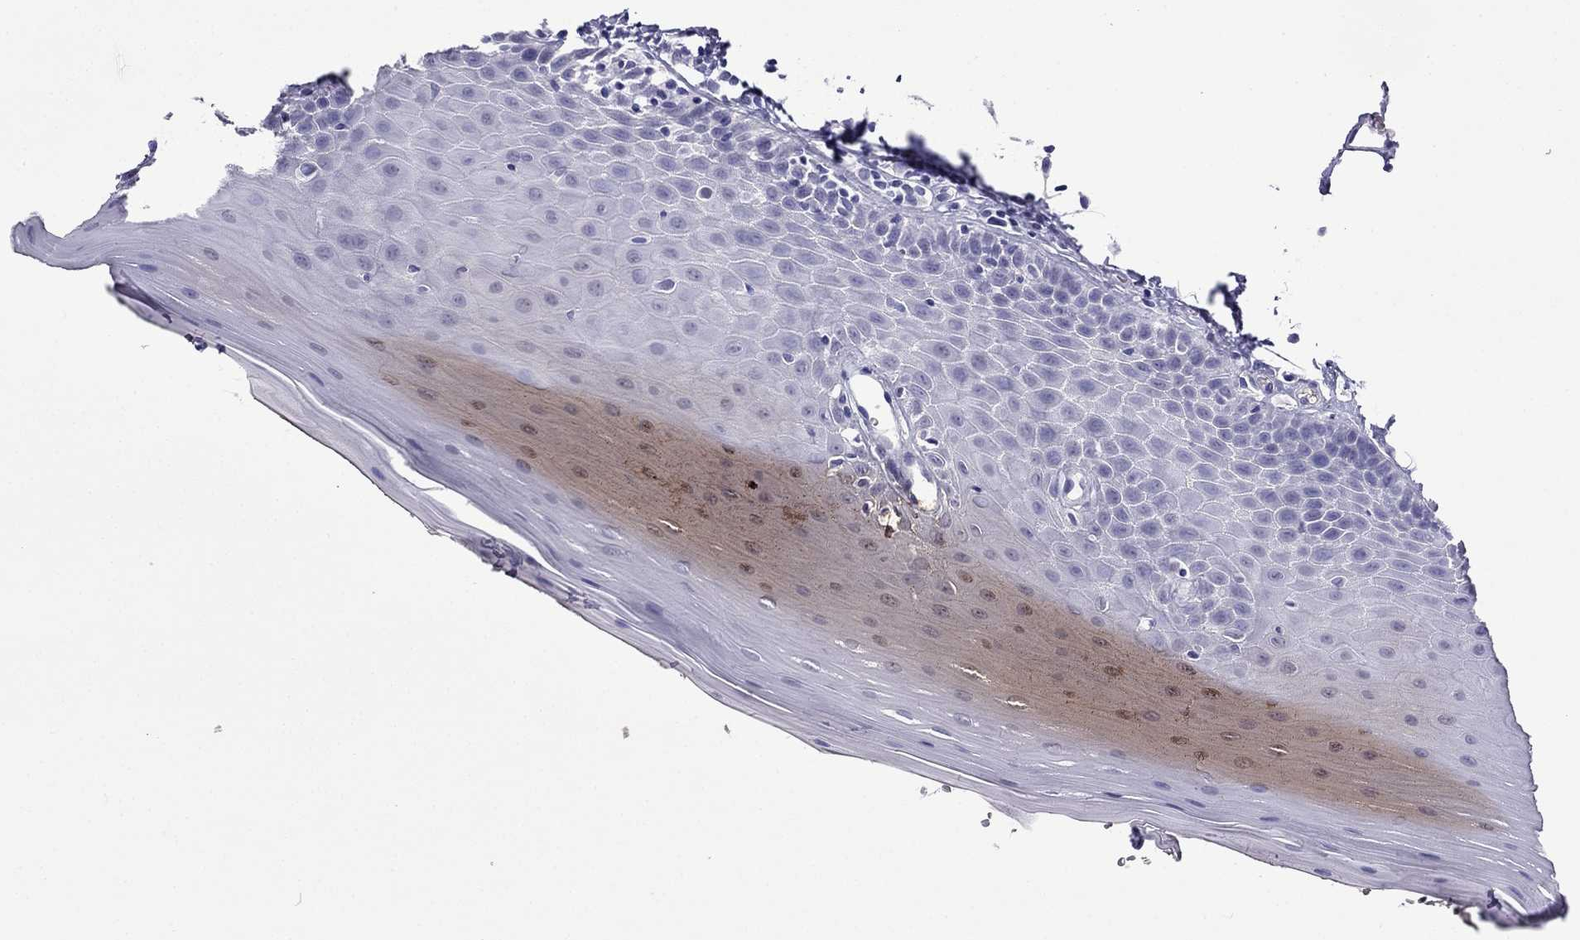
{"staining": {"intensity": "negative", "quantity": "none", "location": "none"}, "tissue": "oral mucosa", "cell_type": "Squamous epithelial cells", "image_type": "normal", "snomed": [{"axis": "morphology", "description": "Normal tissue, NOS"}, {"axis": "topography", "description": "Oral tissue"}], "caption": "The image displays no staining of squamous epithelial cells in benign oral mucosa.", "gene": "CDHR4", "patient": {"sex": "male", "age": 81}}